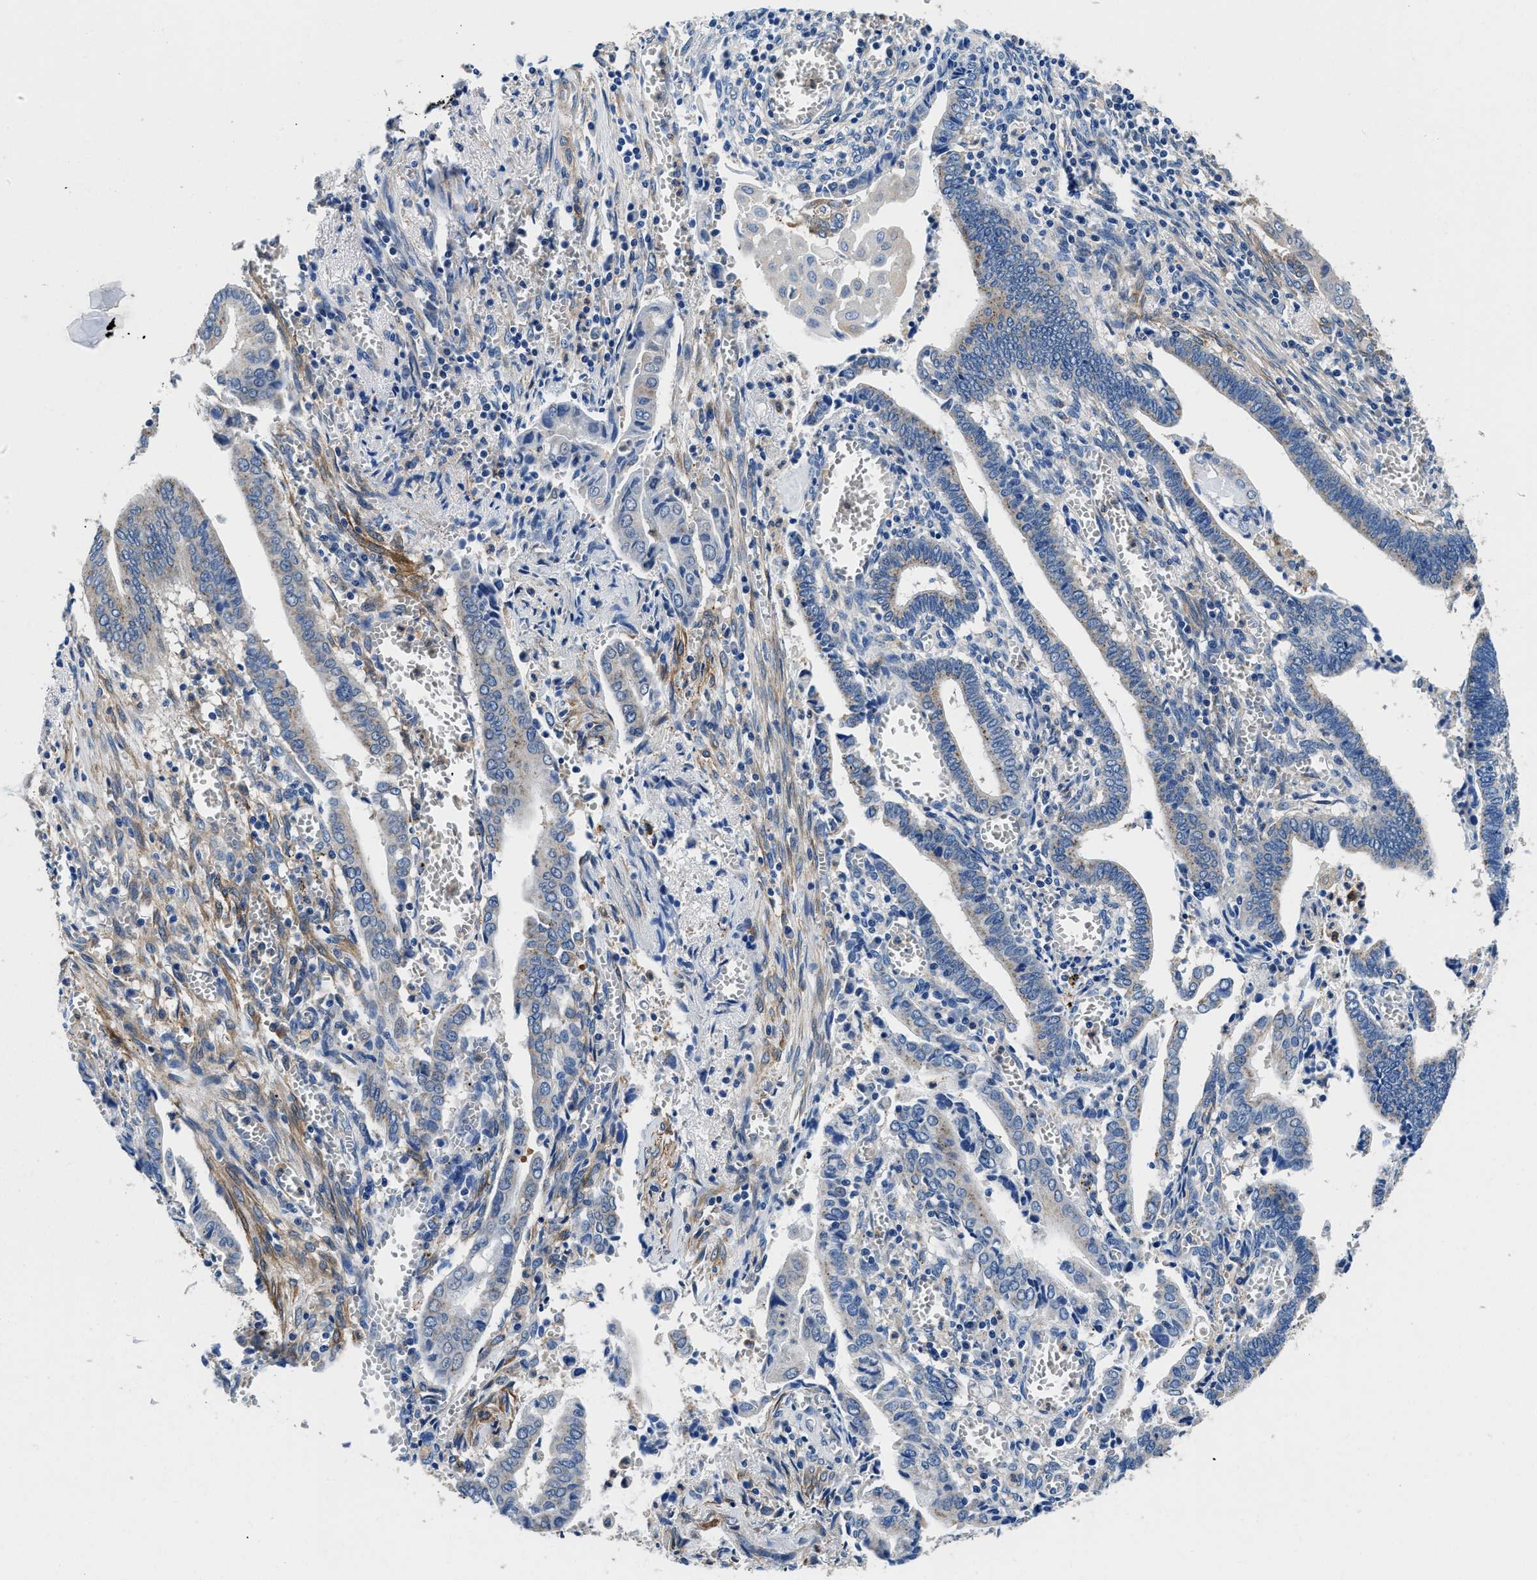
{"staining": {"intensity": "weak", "quantity": "<25%", "location": "cytoplasmic/membranous"}, "tissue": "cervical cancer", "cell_type": "Tumor cells", "image_type": "cancer", "snomed": [{"axis": "morphology", "description": "Adenocarcinoma, NOS"}, {"axis": "topography", "description": "Cervix"}], "caption": "DAB (3,3'-diaminobenzidine) immunohistochemical staining of human cervical adenocarcinoma exhibits no significant expression in tumor cells.", "gene": "NEU1", "patient": {"sex": "female", "age": 44}}